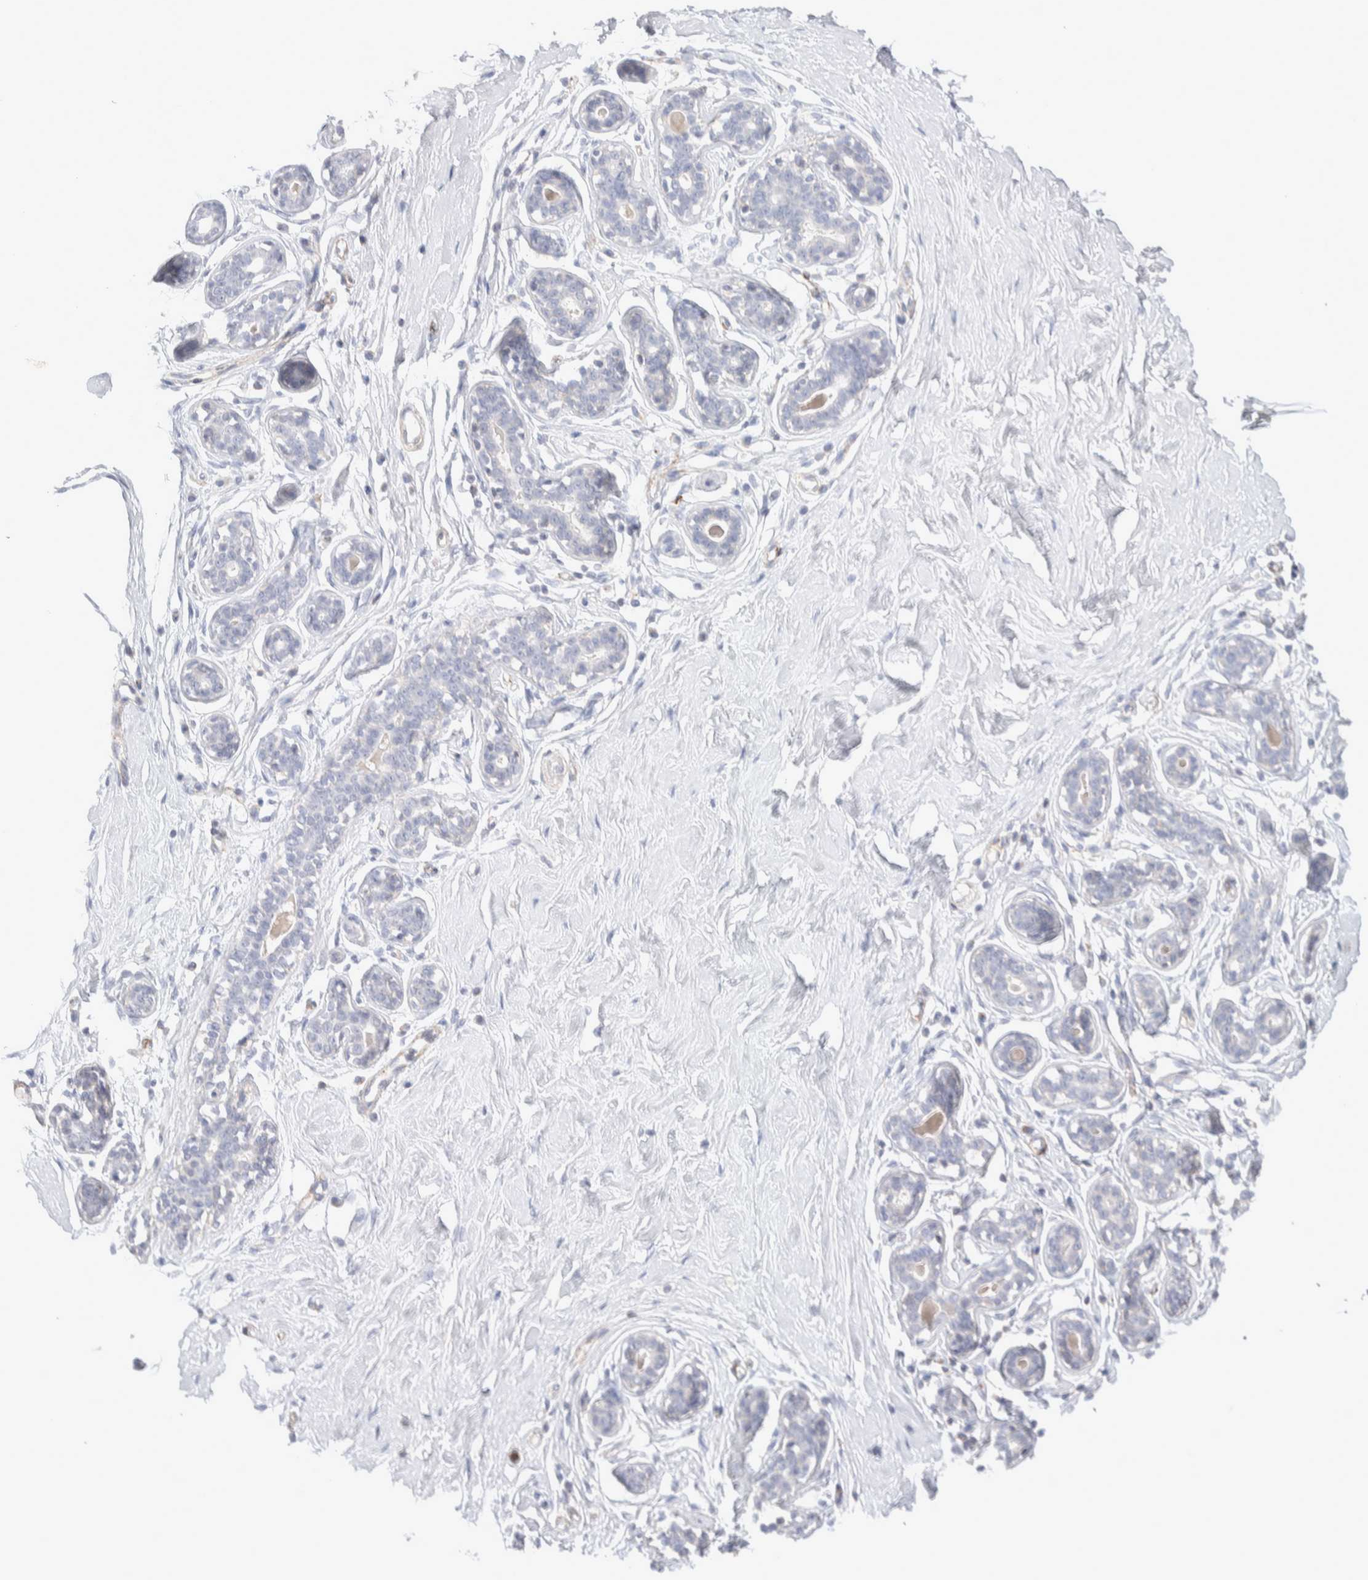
{"staining": {"intensity": "negative", "quantity": "none", "location": "none"}, "tissue": "breast", "cell_type": "Adipocytes", "image_type": "normal", "snomed": [{"axis": "morphology", "description": "Normal tissue, NOS"}, {"axis": "topography", "description": "Breast"}], "caption": "High magnification brightfield microscopy of normal breast stained with DAB (3,3'-diaminobenzidine) (brown) and counterstained with hematoxylin (blue): adipocytes show no significant expression.", "gene": "SEPTIN4", "patient": {"sex": "female", "age": 23}}